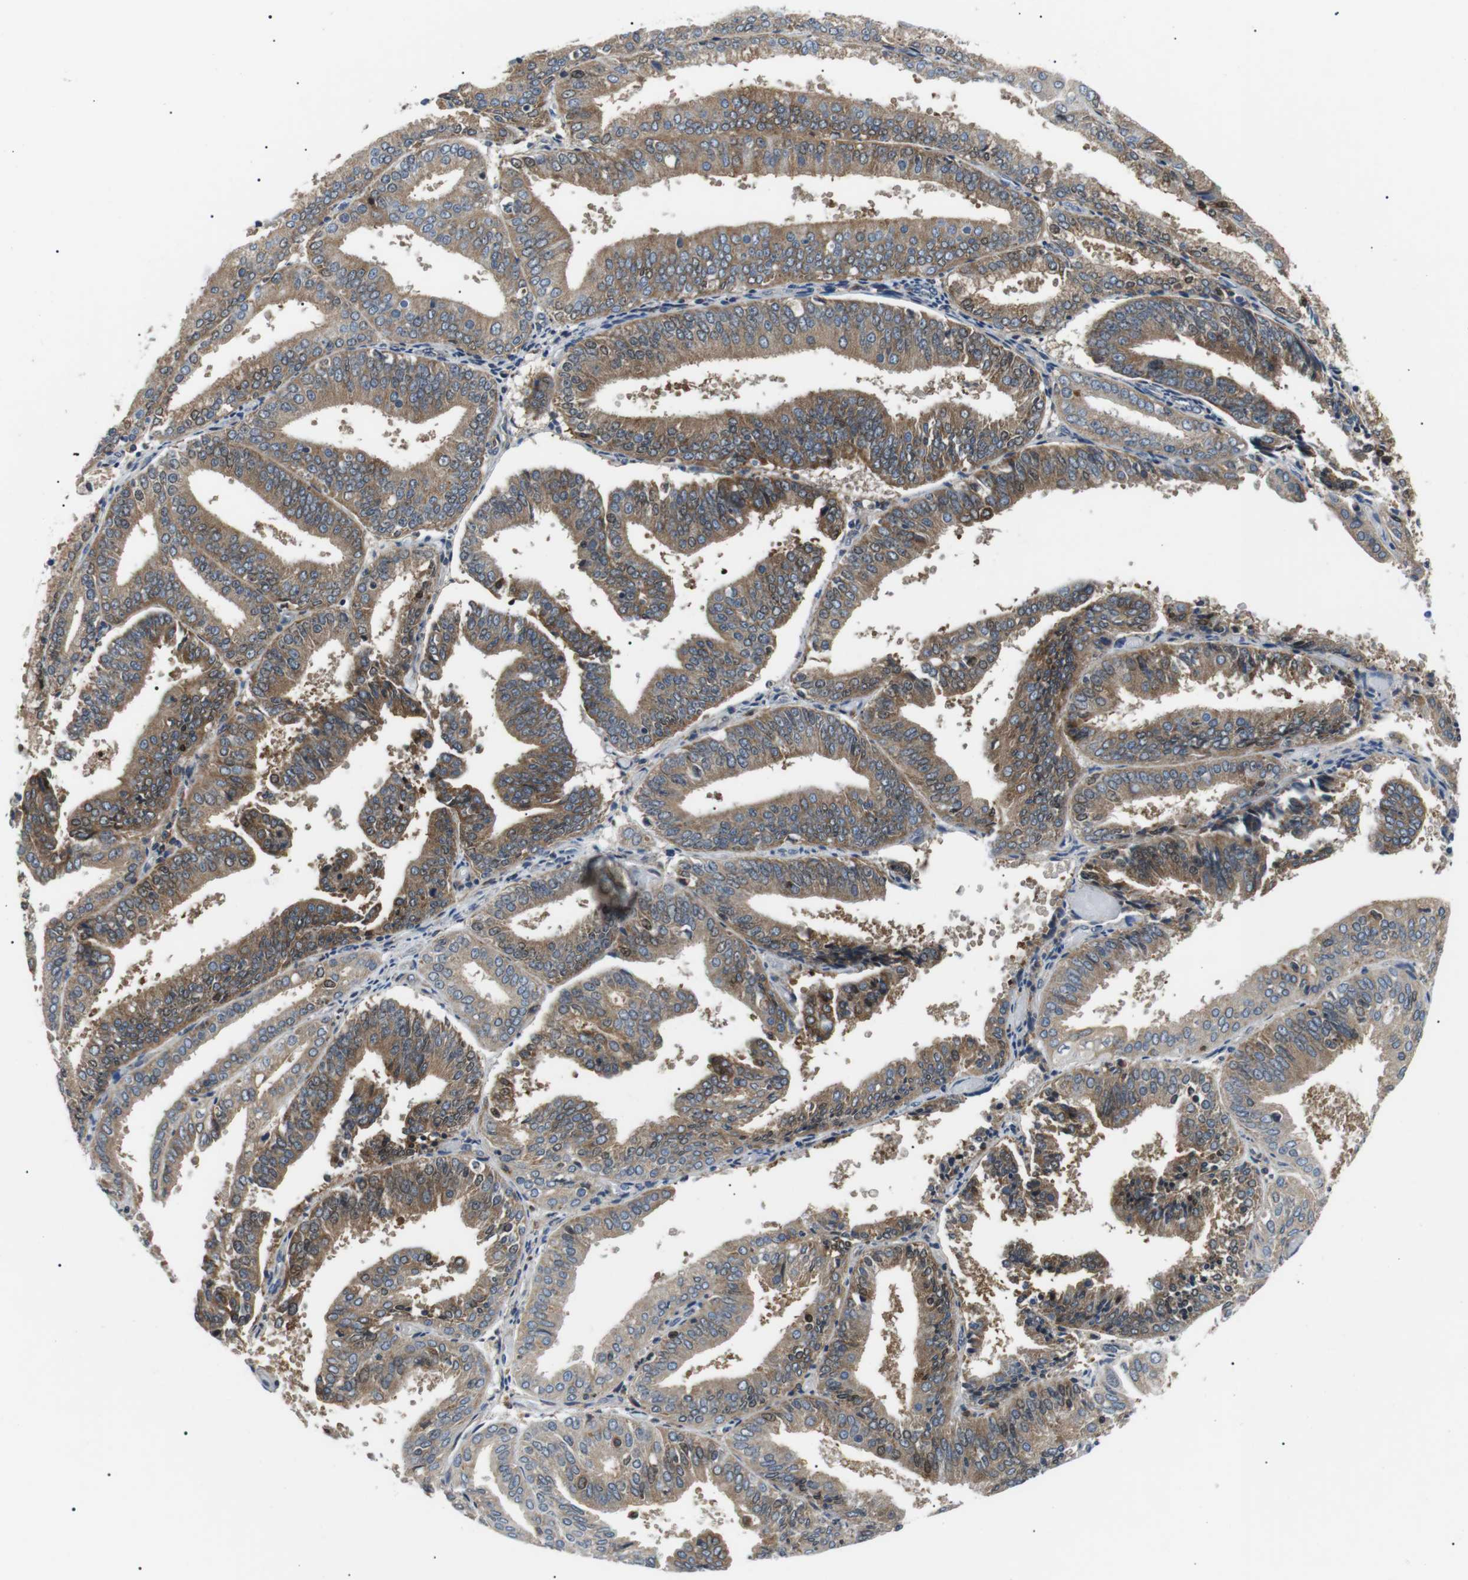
{"staining": {"intensity": "moderate", "quantity": ">75%", "location": "cytoplasmic/membranous"}, "tissue": "endometrial cancer", "cell_type": "Tumor cells", "image_type": "cancer", "snomed": [{"axis": "morphology", "description": "Adenocarcinoma, NOS"}, {"axis": "topography", "description": "Endometrium"}], "caption": "A histopathology image of human endometrial adenocarcinoma stained for a protein reveals moderate cytoplasmic/membranous brown staining in tumor cells. (DAB (3,3'-diaminobenzidine) IHC, brown staining for protein, blue staining for nuclei).", "gene": "RAB9A", "patient": {"sex": "female", "age": 63}}